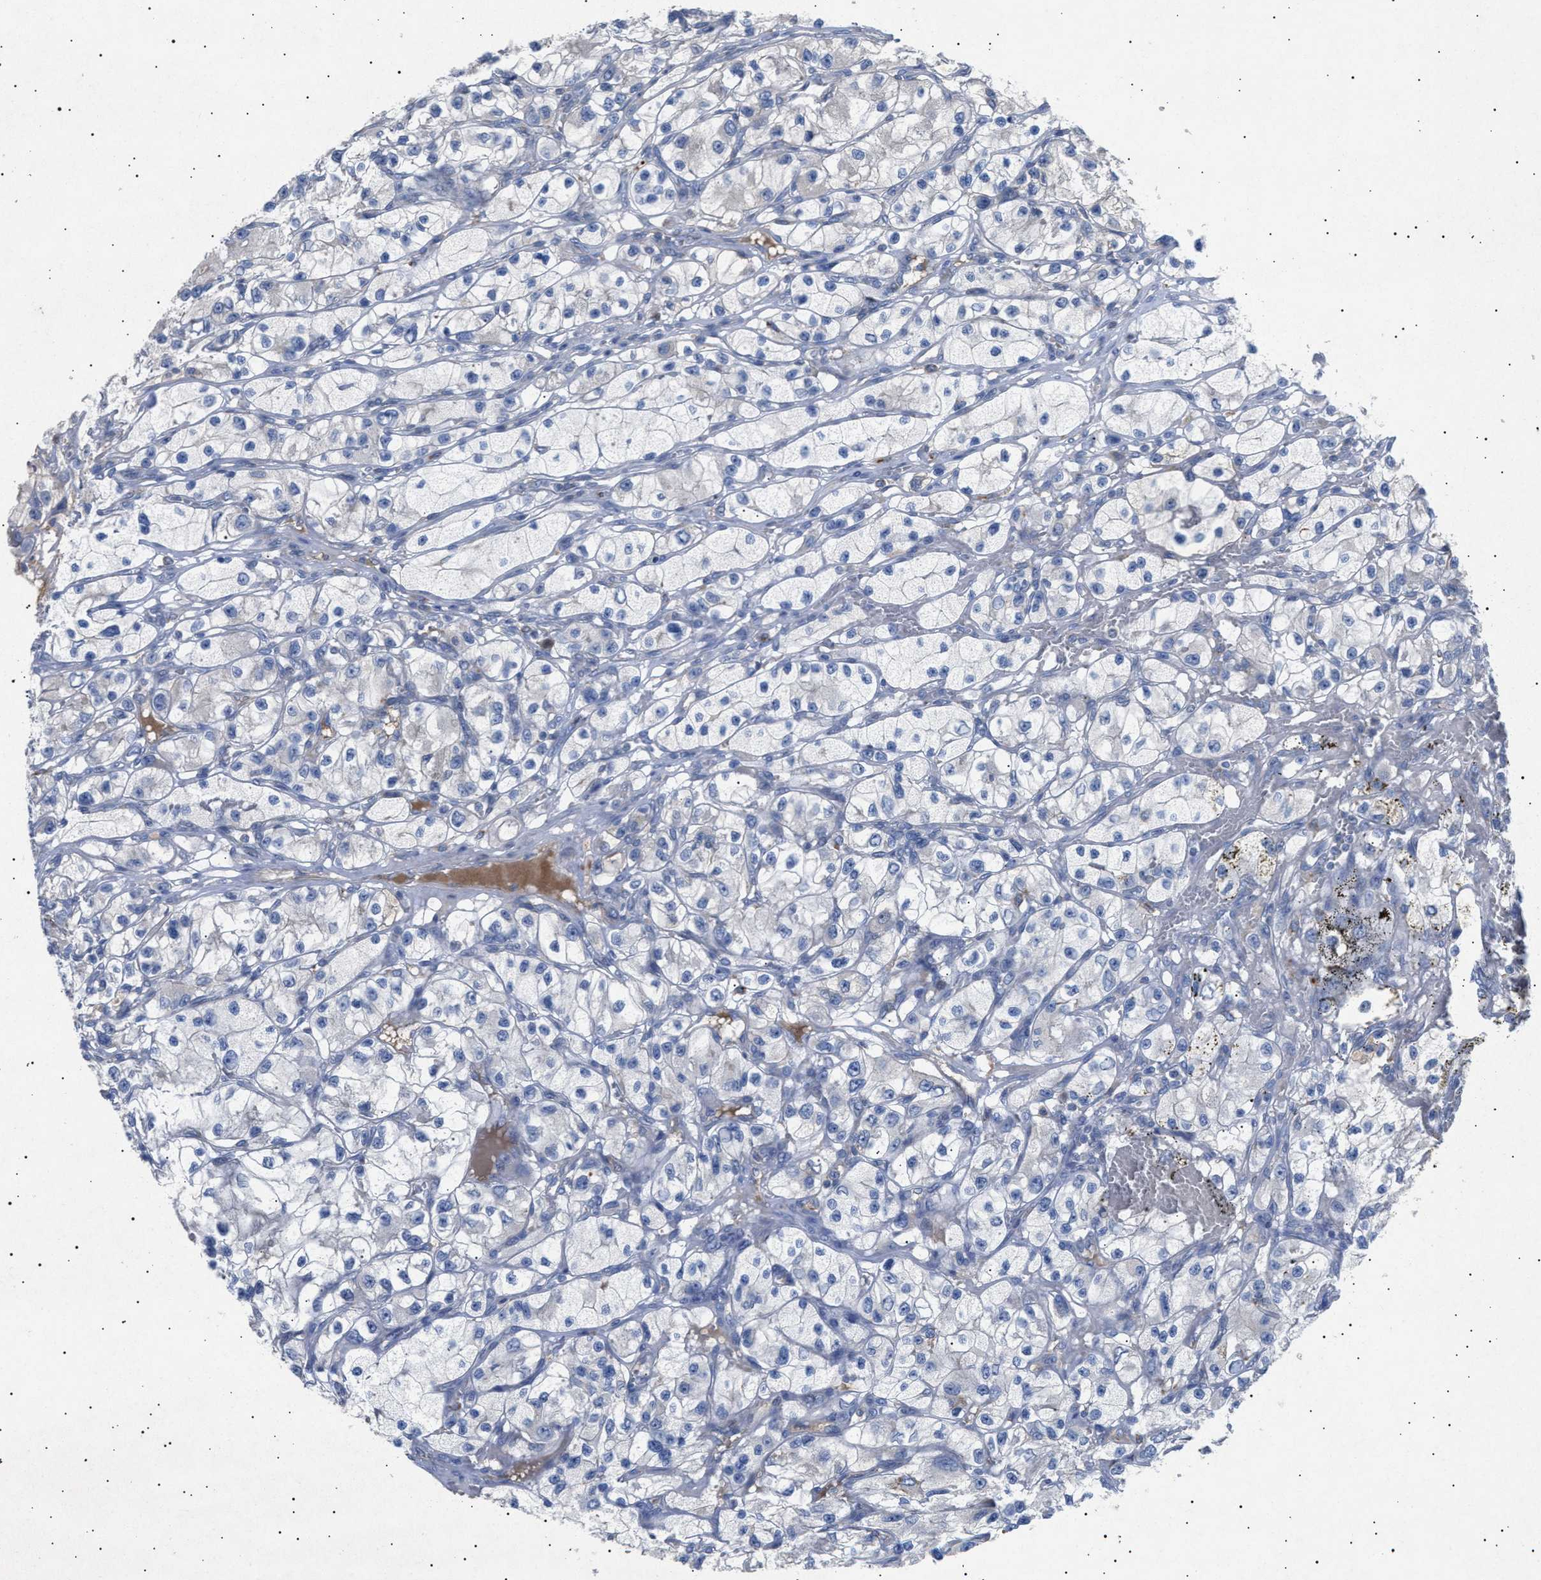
{"staining": {"intensity": "negative", "quantity": "none", "location": "none"}, "tissue": "renal cancer", "cell_type": "Tumor cells", "image_type": "cancer", "snomed": [{"axis": "morphology", "description": "Adenocarcinoma, NOS"}, {"axis": "topography", "description": "Kidney"}], "caption": "Adenocarcinoma (renal) was stained to show a protein in brown. There is no significant positivity in tumor cells. (DAB immunohistochemistry visualized using brightfield microscopy, high magnification).", "gene": "SIRT5", "patient": {"sex": "female", "age": 57}}